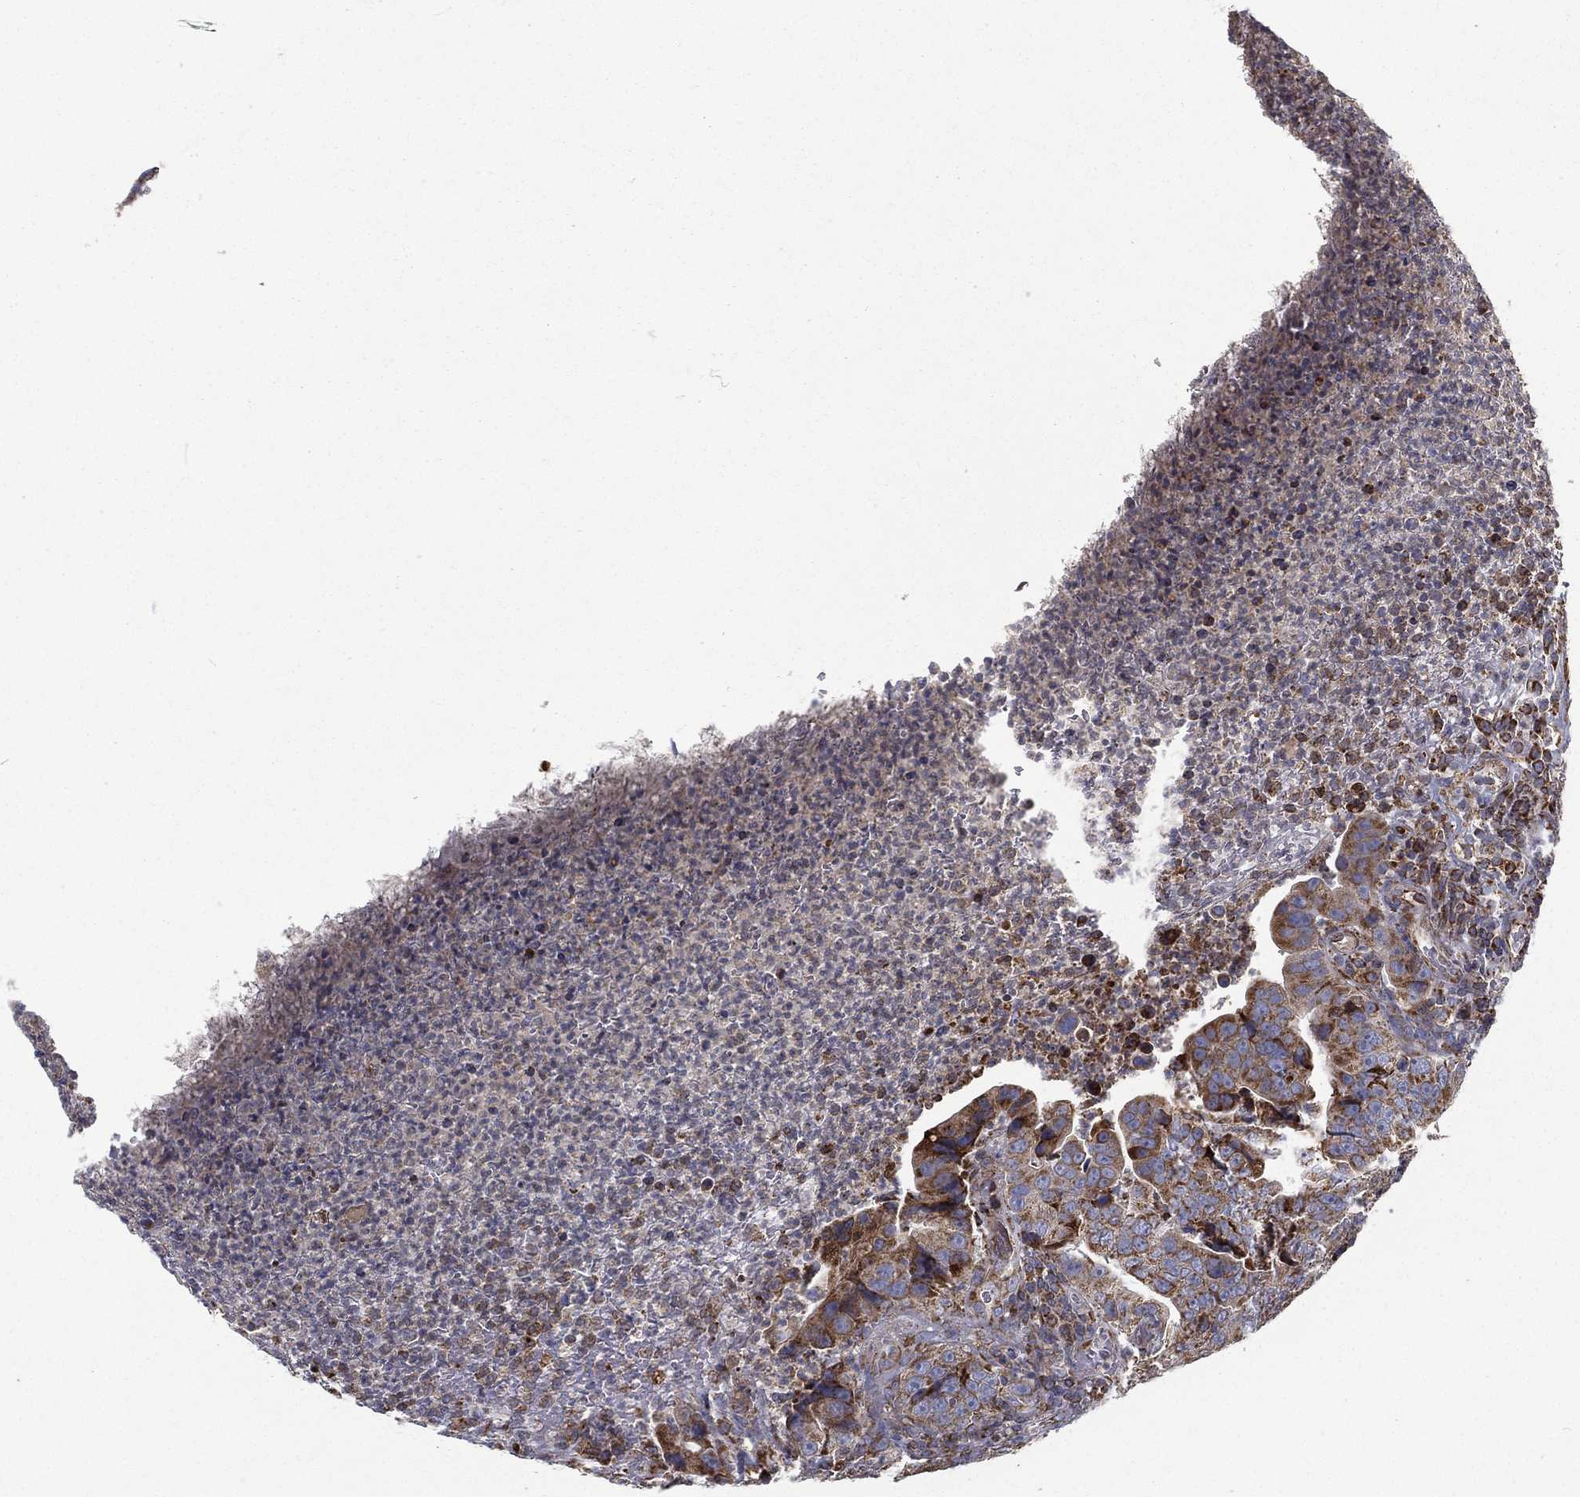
{"staining": {"intensity": "moderate", "quantity": ">75%", "location": "cytoplasmic/membranous"}, "tissue": "colorectal cancer", "cell_type": "Tumor cells", "image_type": "cancer", "snomed": [{"axis": "morphology", "description": "Adenocarcinoma, NOS"}, {"axis": "topography", "description": "Colon"}], "caption": "Protein expression analysis of human adenocarcinoma (colorectal) reveals moderate cytoplasmic/membranous positivity in about >75% of tumor cells. The staining was performed using DAB to visualize the protein expression in brown, while the nuclei were stained in blue with hematoxylin (Magnification: 20x).", "gene": "MT-CYB", "patient": {"sex": "female", "age": 72}}